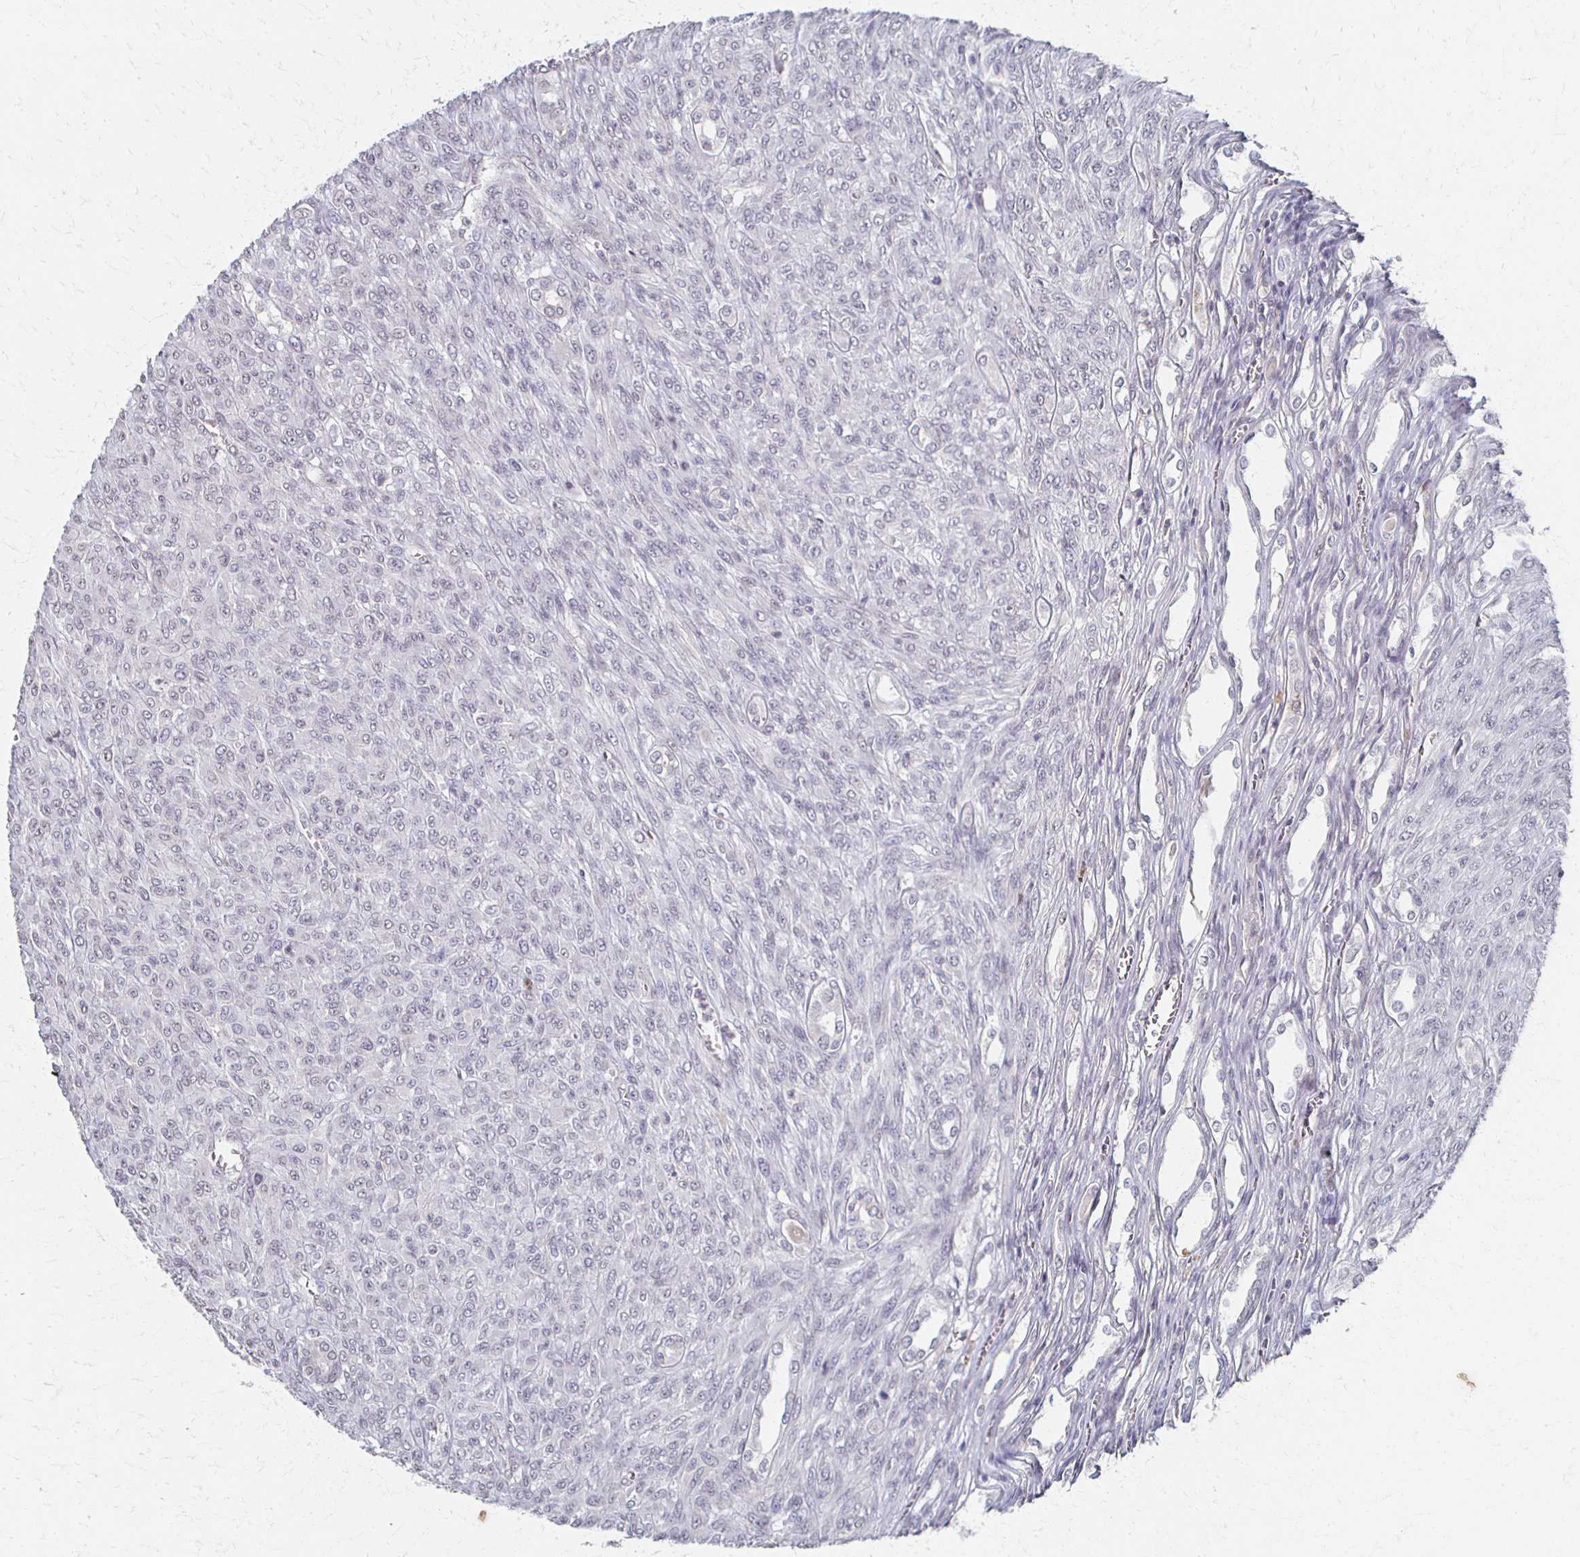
{"staining": {"intensity": "negative", "quantity": "none", "location": "none"}, "tissue": "renal cancer", "cell_type": "Tumor cells", "image_type": "cancer", "snomed": [{"axis": "morphology", "description": "Adenocarcinoma, NOS"}, {"axis": "topography", "description": "Kidney"}], "caption": "An immunohistochemistry photomicrograph of renal cancer is shown. There is no staining in tumor cells of renal cancer.", "gene": "DAB1", "patient": {"sex": "male", "age": 58}}